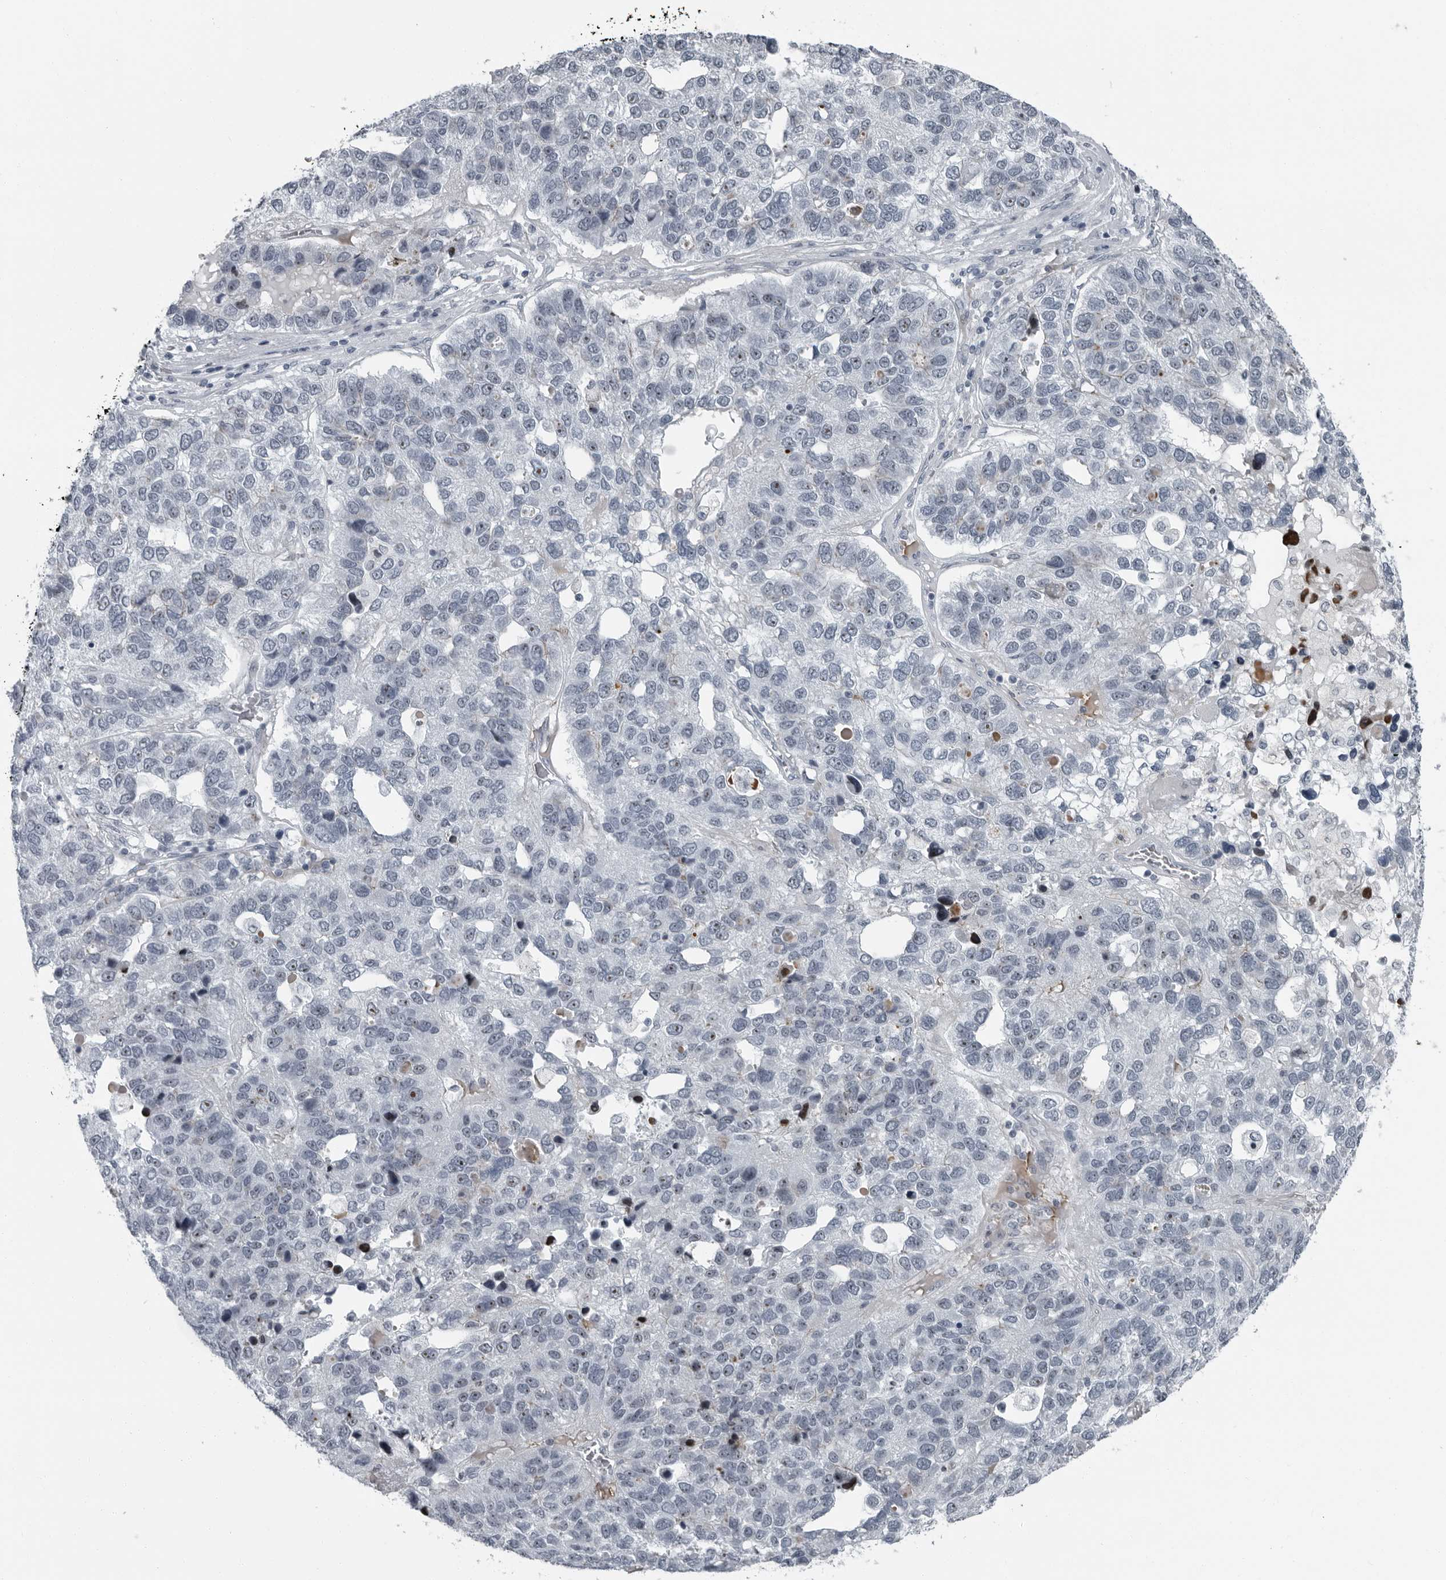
{"staining": {"intensity": "moderate", "quantity": "25%-75%", "location": "nuclear"}, "tissue": "pancreatic cancer", "cell_type": "Tumor cells", "image_type": "cancer", "snomed": [{"axis": "morphology", "description": "Adenocarcinoma, NOS"}, {"axis": "topography", "description": "Pancreas"}], "caption": "IHC of human pancreatic cancer (adenocarcinoma) demonstrates medium levels of moderate nuclear expression in approximately 25%-75% of tumor cells.", "gene": "PDCD11", "patient": {"sex": "female", "age": 61}}